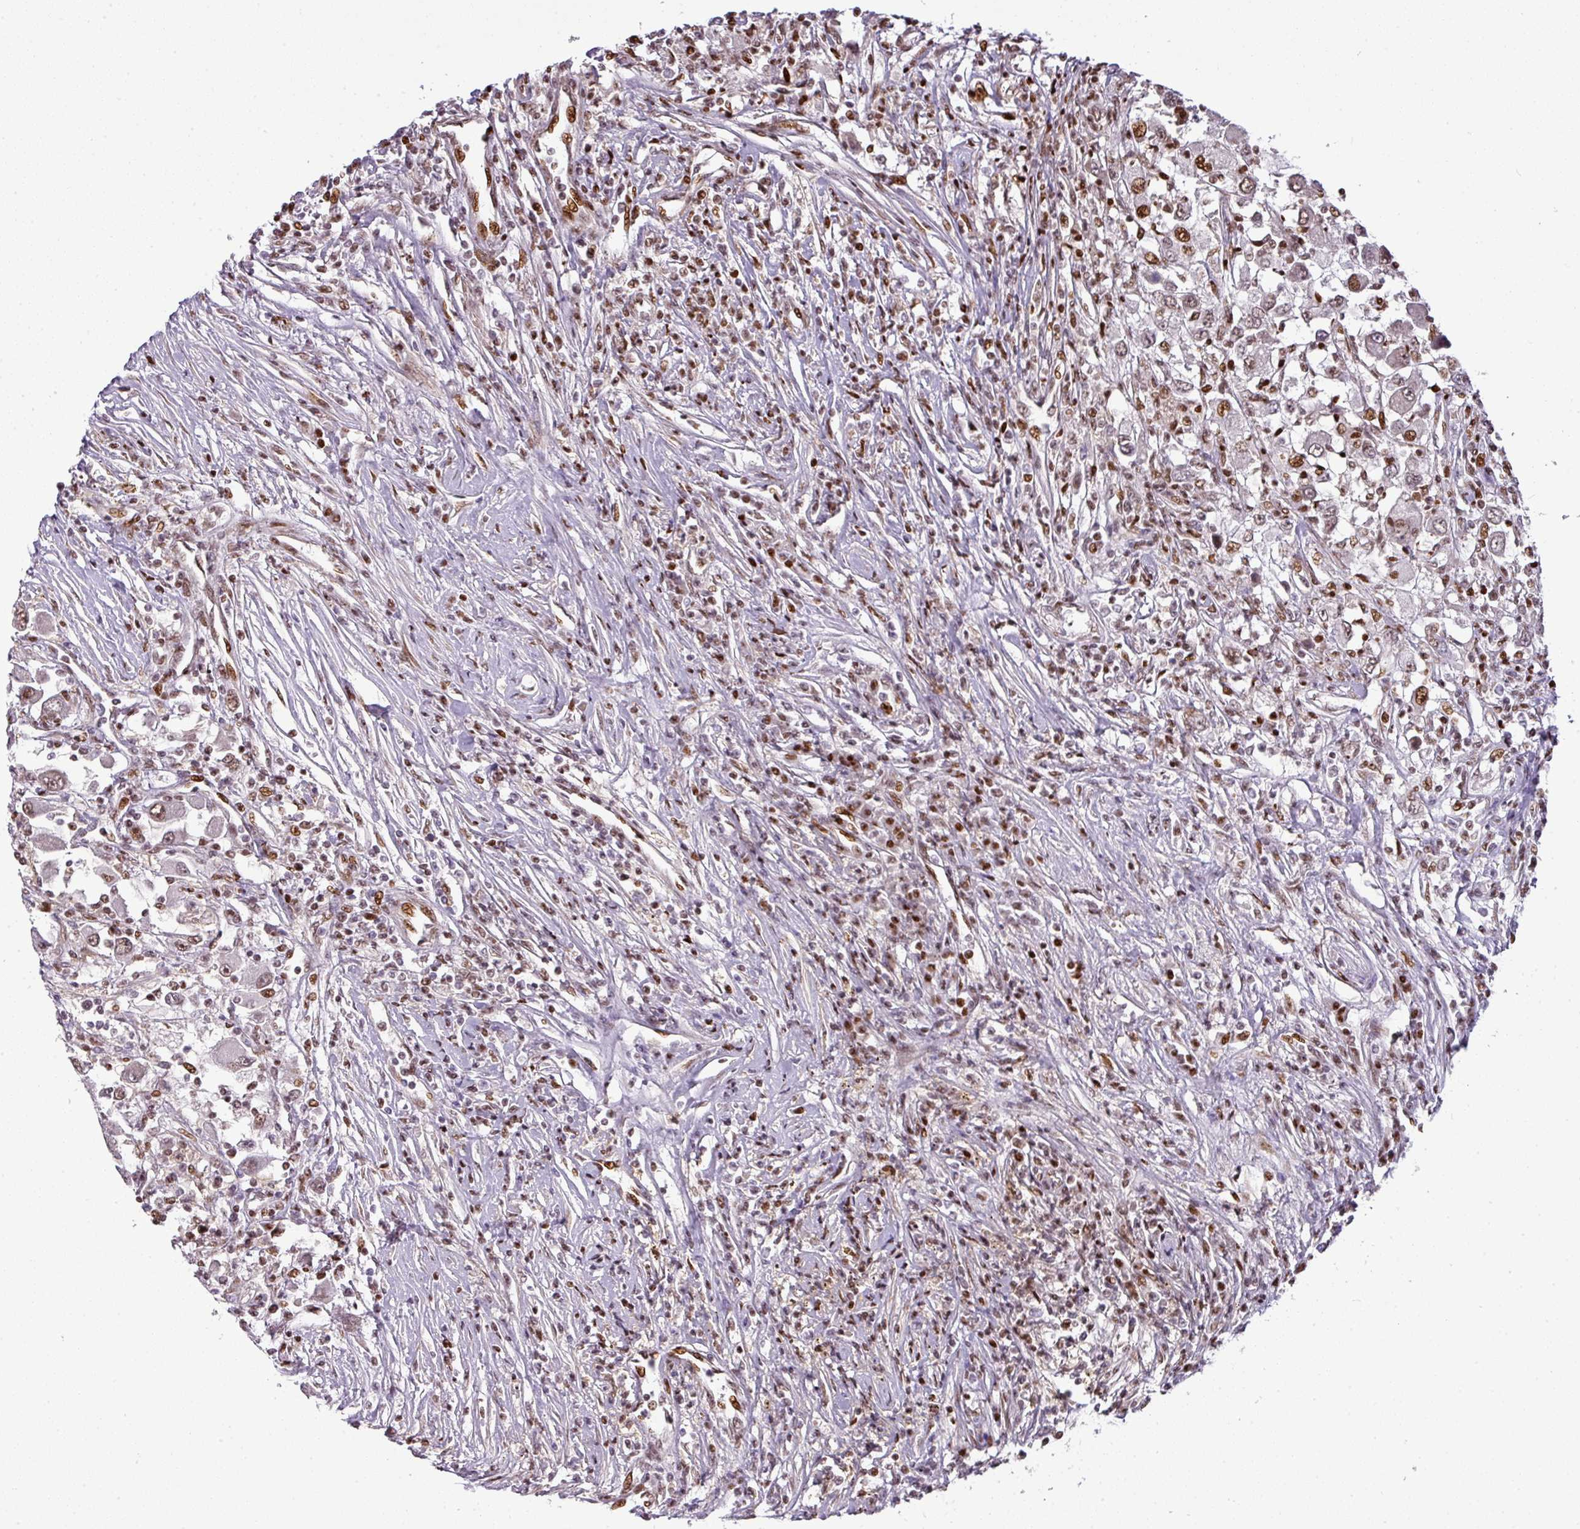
{"staining": {"intensity": "moderate", "quantity": ">75%", "location": "nuclear"}, "tissue": "renal cancer", "cell_type": "Tumor cells", "image_type": "cancer", "snomed": [{"axis": "morphology", "description": "Adenocarcinoma, NOS"}, {"axis": "topography", "description": "Kidney"}], "caption": "The immunohistochemical stain highlights moderate nuclear staining in tumor cells of renal cancer tissue.", "gene": "MYSM1", "patient": {"sex": "female", "age": 67}}